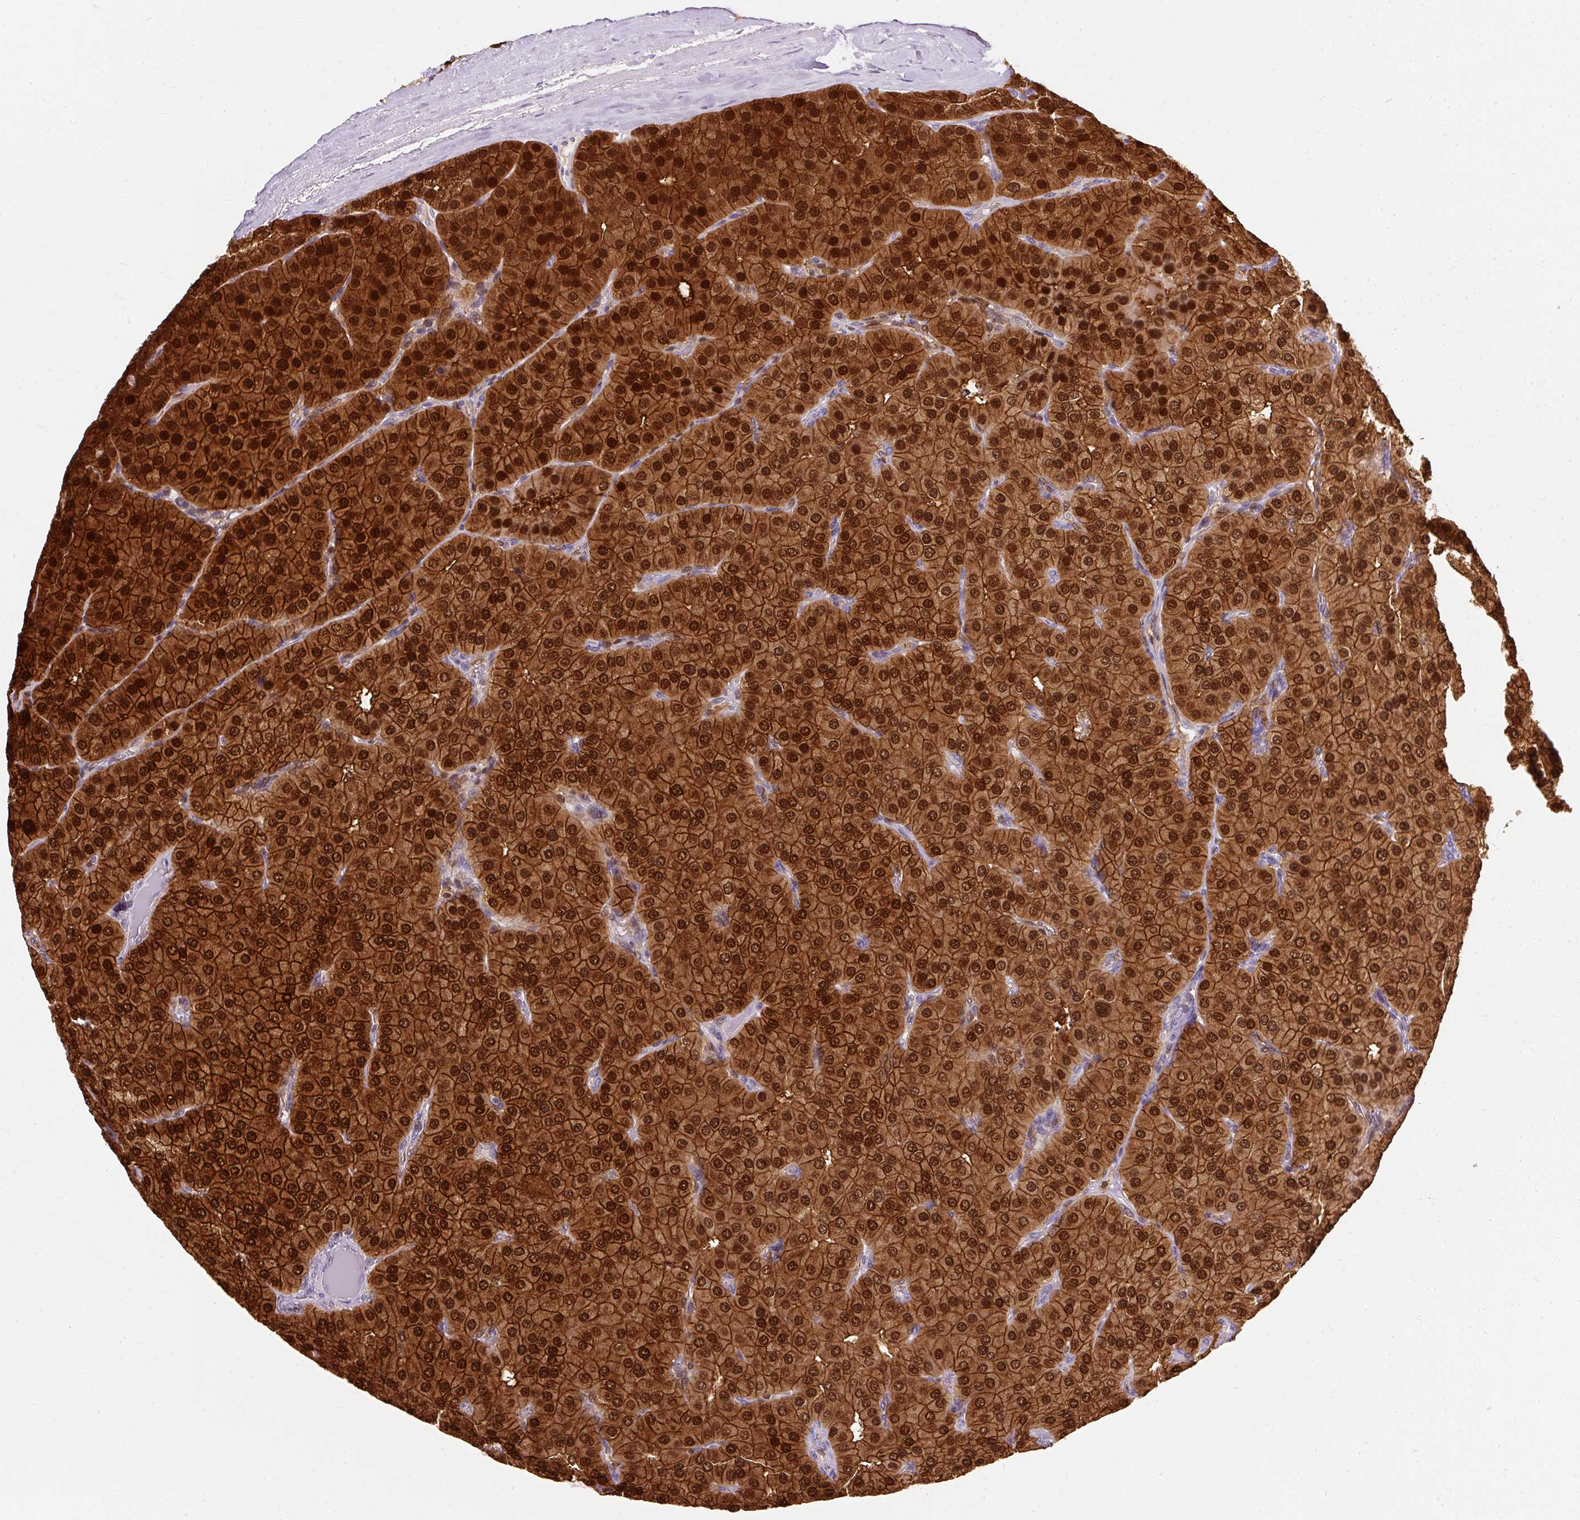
{"staining": {"intensity": "strong", "quantity": ">75%", "location": "cytoplasmic/membranous,nuclear"}, "tissue": "parathyroid gland", "cell_type": "Glandular cells", "image_type": "normal", "snomed": [{"axis": "morphology", "description": "Normal tissue, NOS"}, {"axis": "morphology", "description": "Adenoma, NOS"}, {"axis": "topography", "description": "Parathyroid gland"}], "caption": "Parathyroid gland stained for a protein shows strong cytoplasmic/membranous,nuclear positivity in glandular cells. The protein is stained brown, and the nuclei are stained in blue (DAB (3,3'-diaminobenzidine) IHC with brightfield microscopy, high magnification).", "gene": "PVALB", "patient": {"sex": "female", "age": 86}}